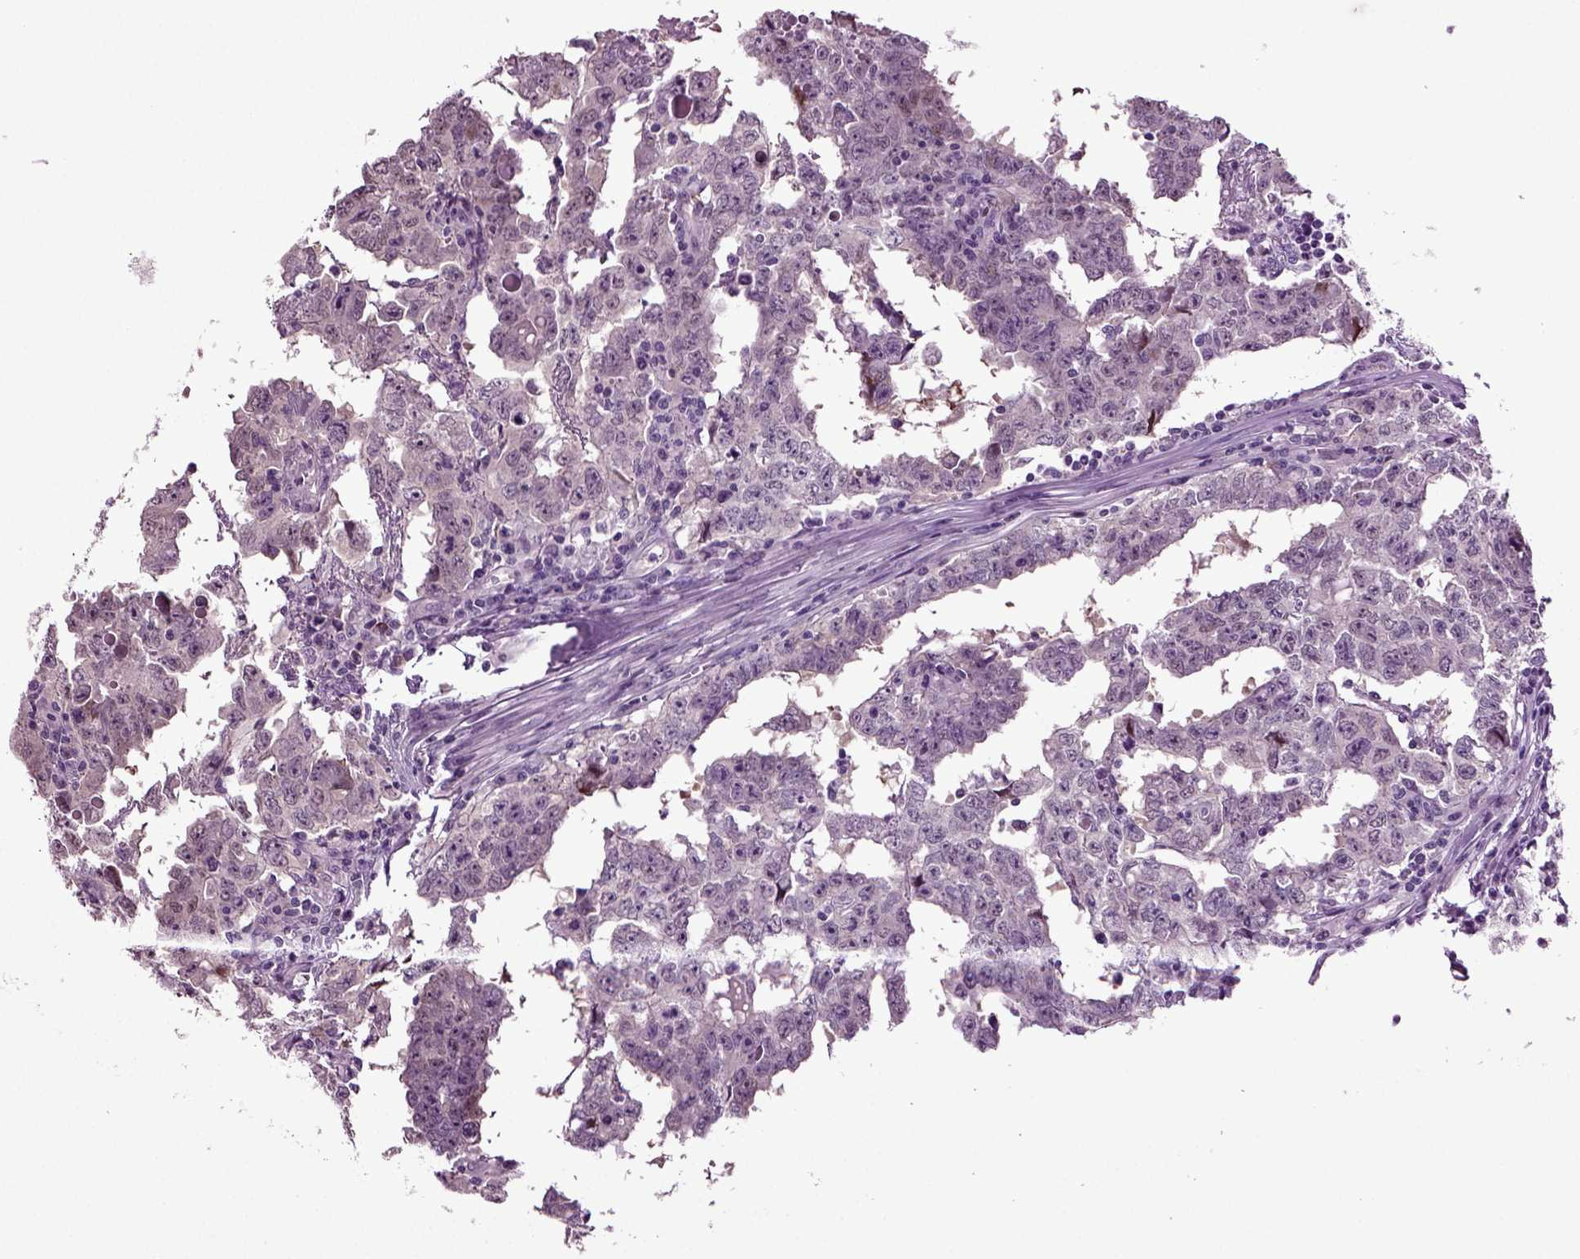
{"staining": {"intensity": "negative", "quantity": "none", "location": "none"}, "tissue": "testis cancer", "cell_type": "Tumor cells", "image_type": "cancer", "snomed": [{"axis": "morphology", "description": "Carcinoma, Embryonal, NOS"}, {"axis": "topography", "description": "Testis"}], "caption": "Tumor cells show no significant protein staining in testis embryonal carcinoma.", "gene": "PLCH2", "patient": {"sex": "male", "age": 22}}